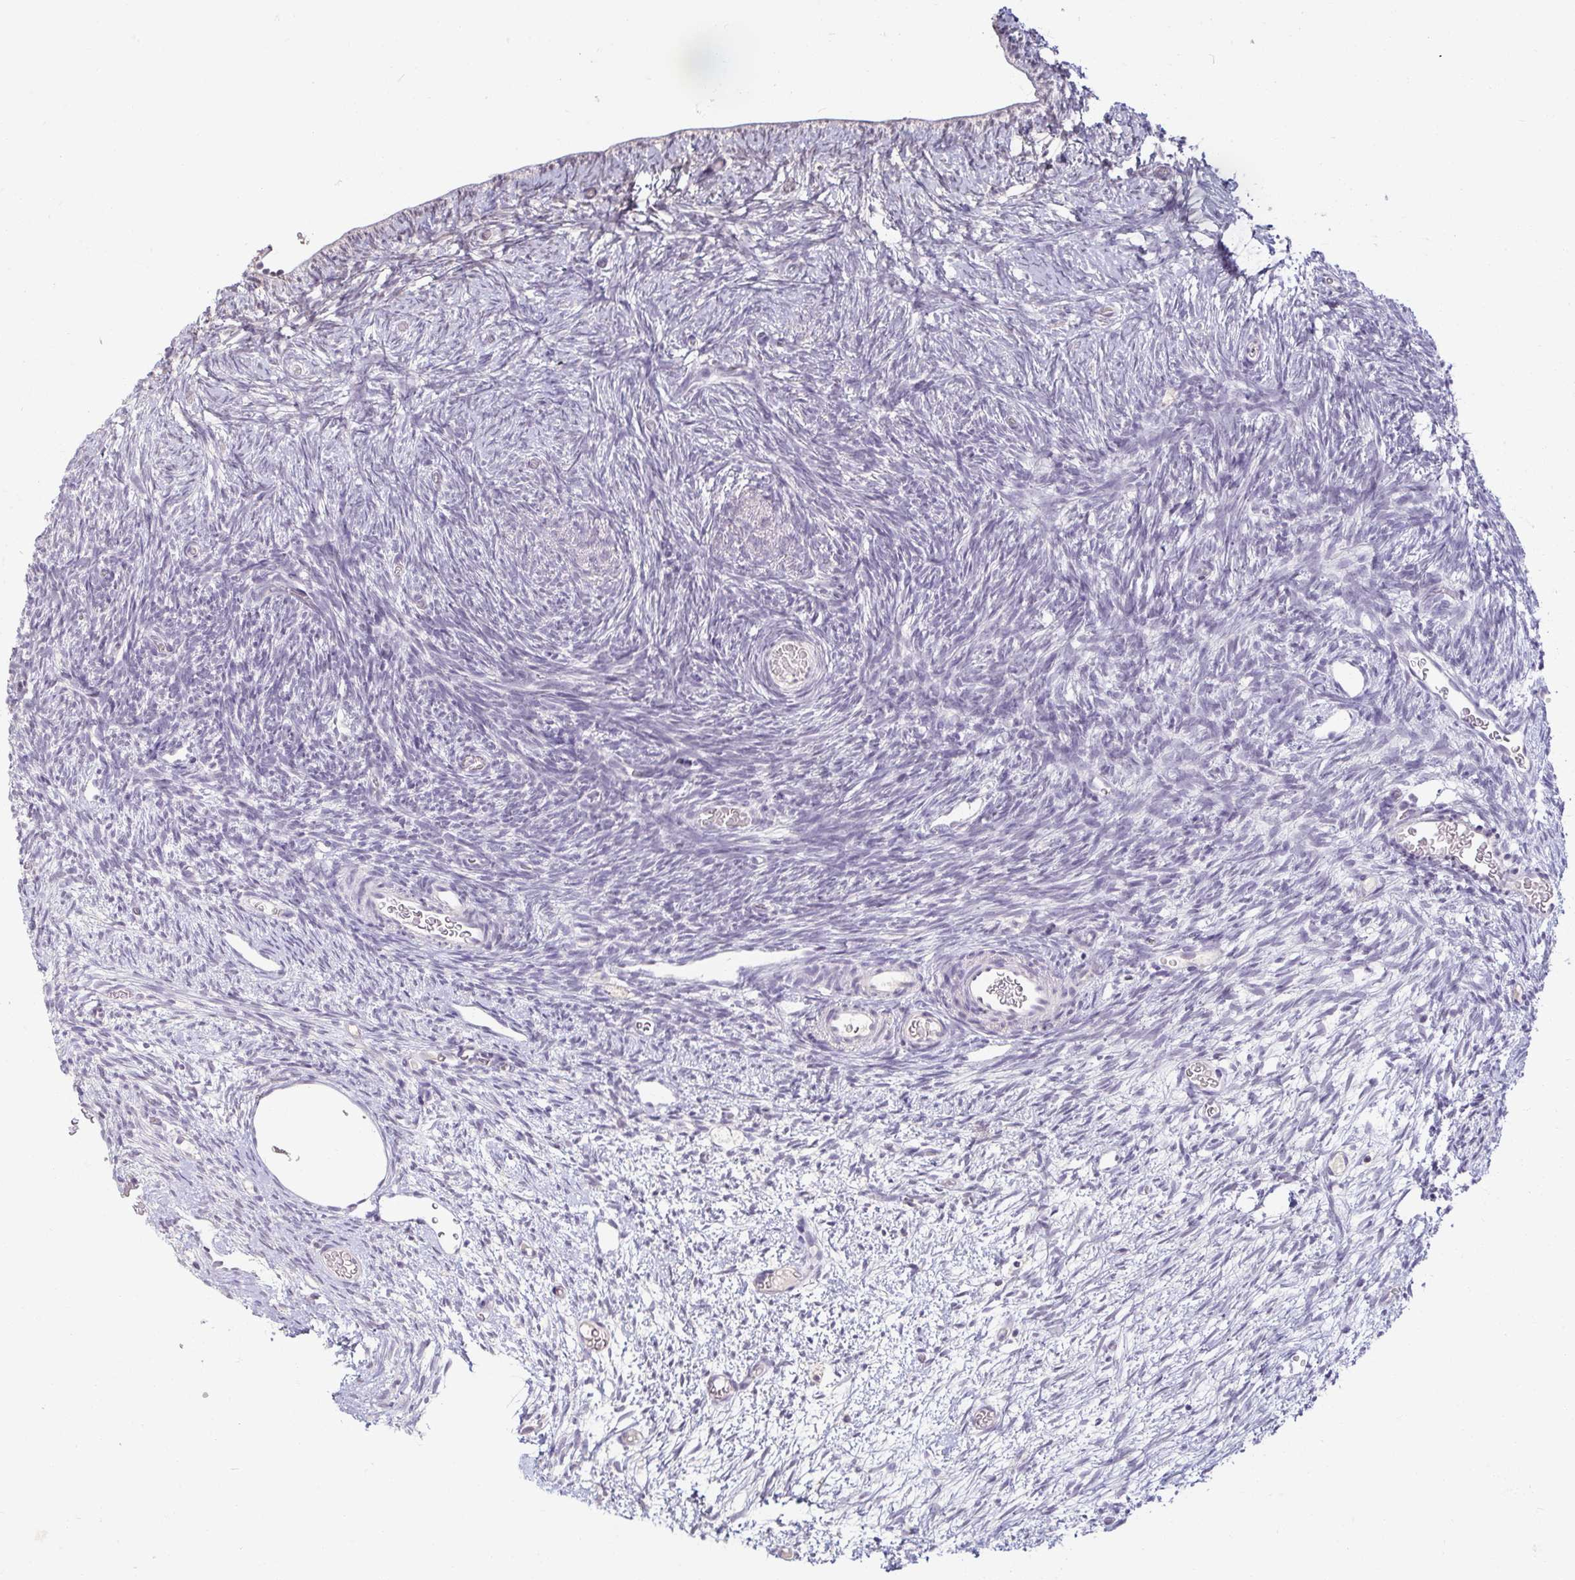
{"staining": {"intensity": "negative", "quantity": "none", "location": "none"}, "tissue": "ovary", "cell_type": "Ovarian stroma cells", "image_type": "normal", "snomed": [{"axis": "morphology", "description": "Normal tissue, NOS"}, {"axis": "topography", "description": "Ovary"}], "caption": "Immunohistochemistry image of unremarkable human ovary stained for a protein (brown), which exhibits no staining in ovarian stroma cells. (Brightfield microscopy of DAB immunohistochemistry at high magnification).", "gene": "DDN", "patient": {"sex": "female", "age": 39}}